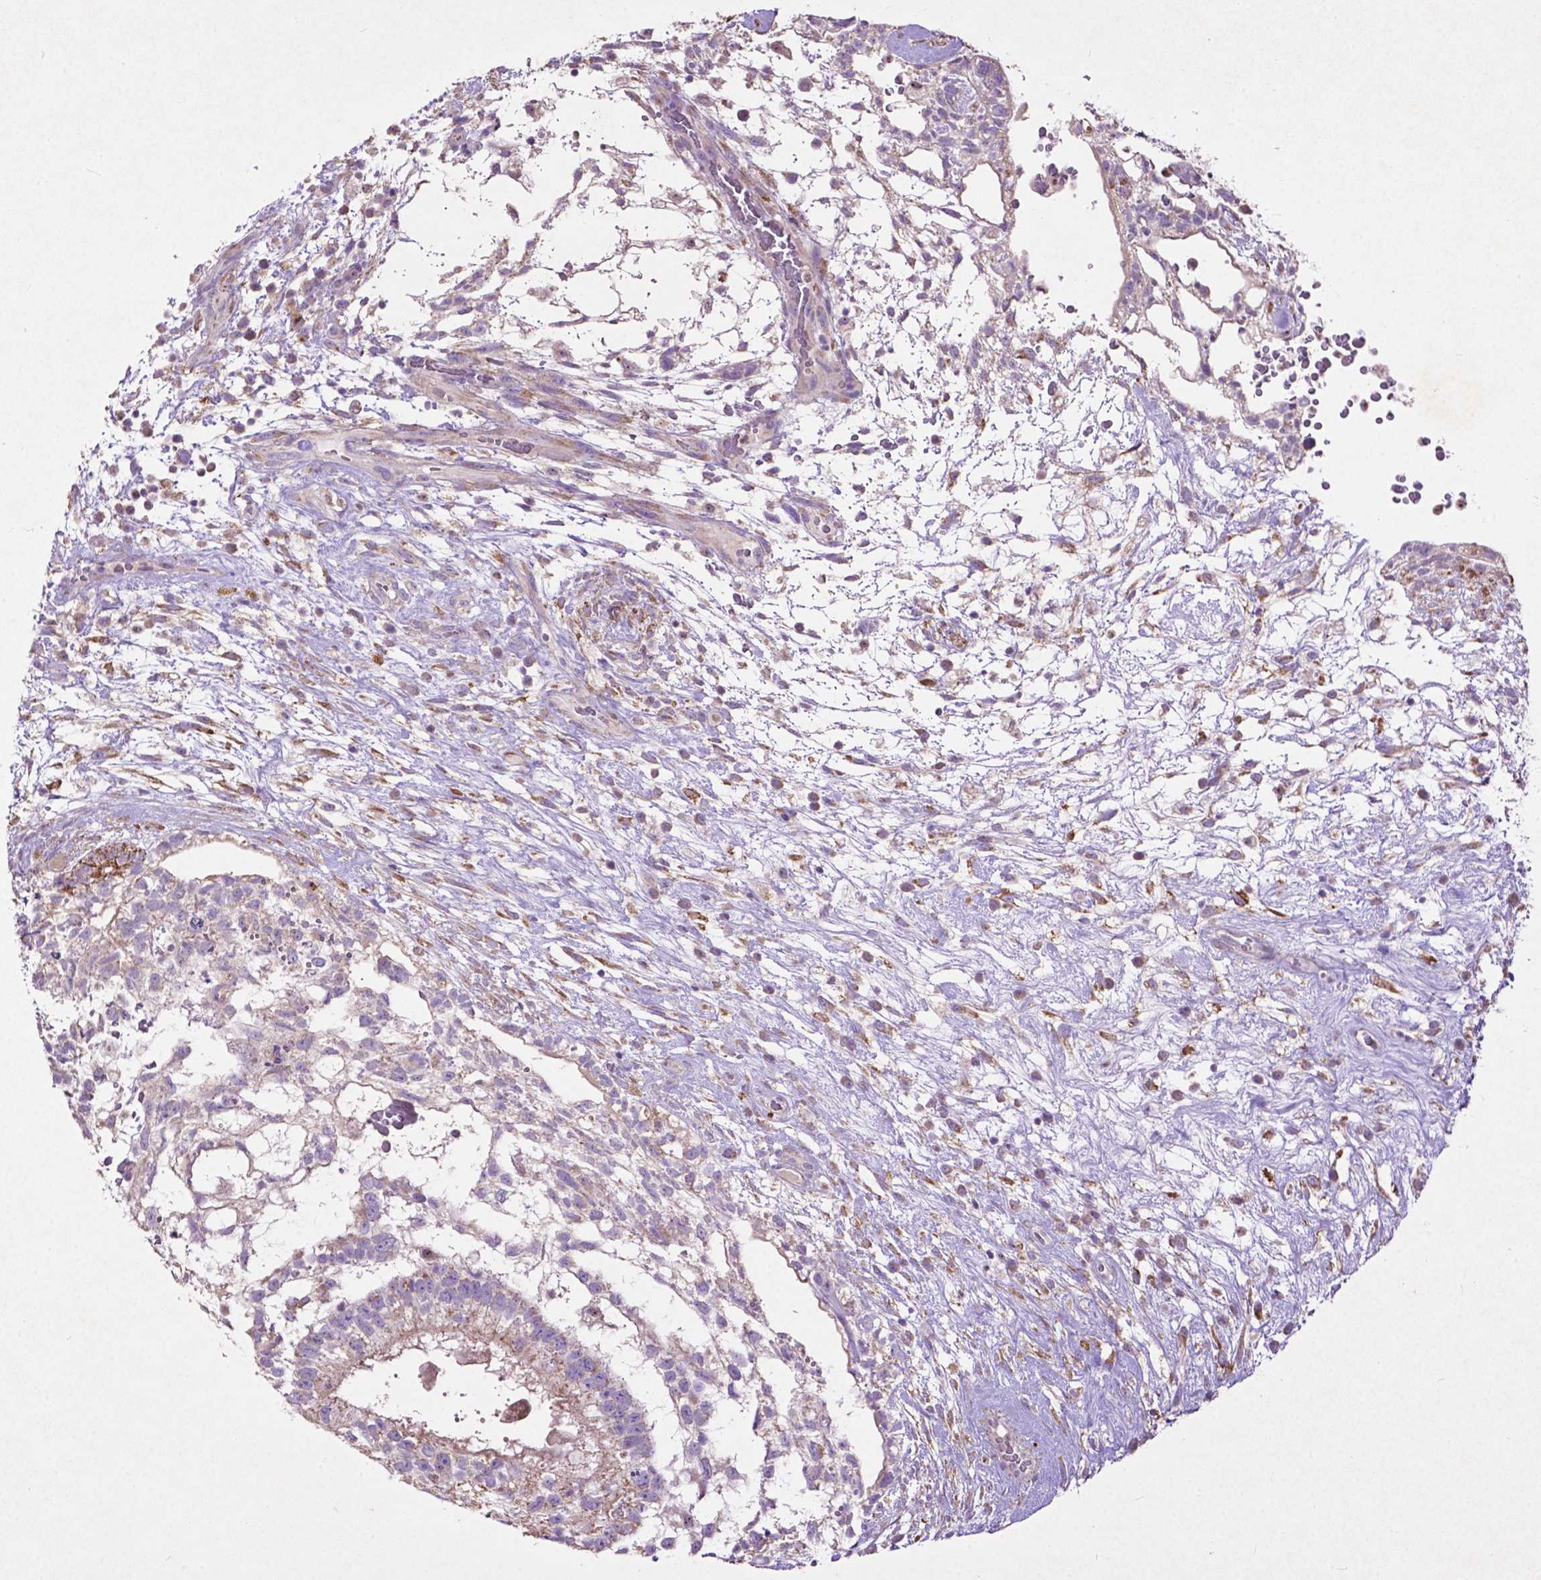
{"staining": {"intensity": "weak", "quantity": "25%-75%", "location": "cytoplasmic/membranous"}, "tissue": "testis cancer", "cell_type": "Tumor cells", "image_type": "cancer", "snomed": [{"axis": "morphology", "description": "Normal tissue, NOS"}, {"axis": "morphology", "description": "Carcinoma, Embryonal, NOS"}, {"axis": "topography", "description": "Testis"}], "caption": "Protein expression analysis of testis embryonal carcinoma shows weak cytoplasmic/membranous positivity in approximately 25%-75% of tumor cells. (IHC, brightfield microscopy, high magnification).", "gene": "THEGL", "patient": {"sex": "male", "age": 32}}